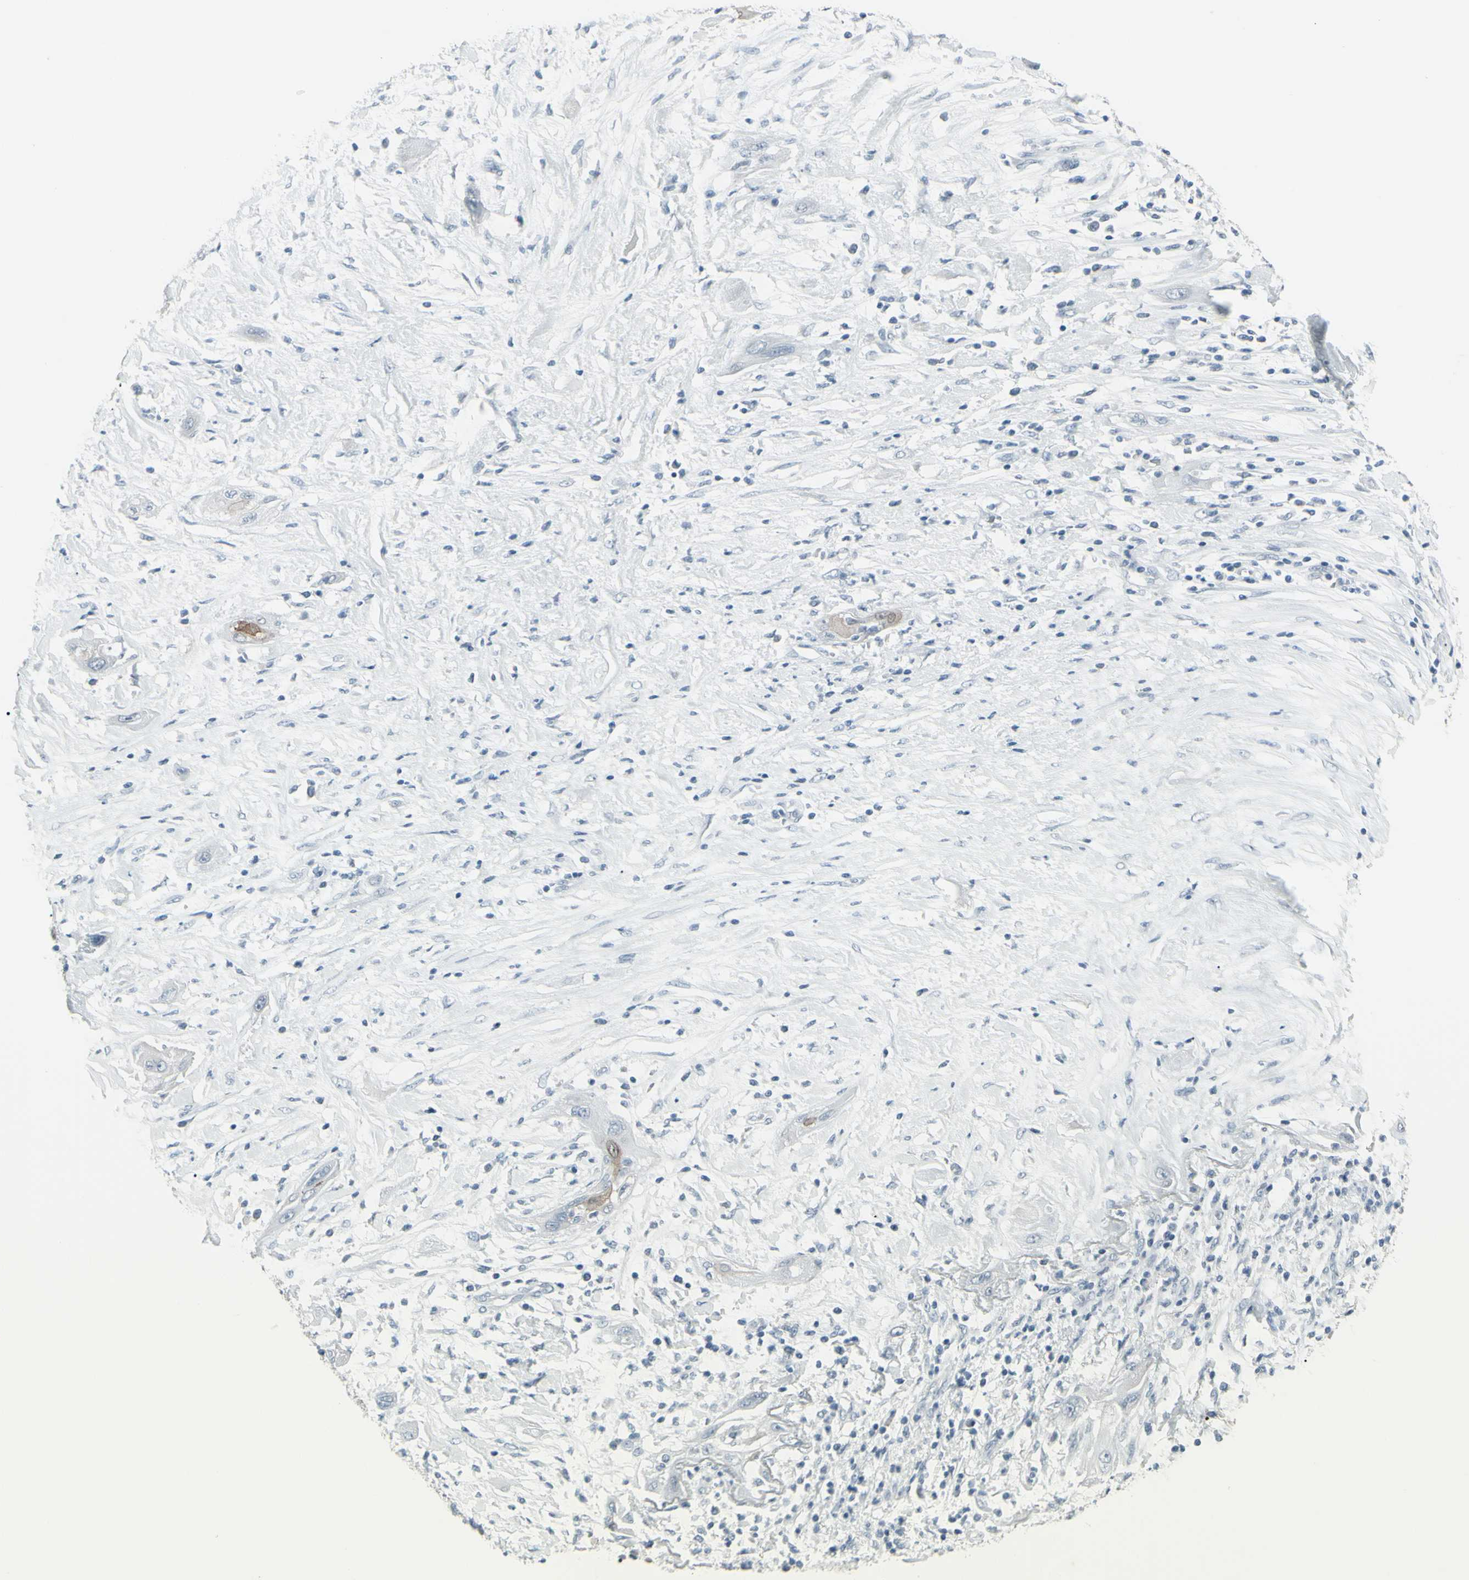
{"staining": {"intensity": "weak", "quantity": "<25%", "location": "cytoplasmic/membranous"}, "tissue": "lung cancer", "cell_type": "Tumor cells", "image_type": "cancer", "snomed": [{"axis": "morphology", "description": "Squamous cell carcinoma, NOS"}, {"axis": "topography", "description": "Lung"}], "caption": "Tumor cells are negative for brown protein staining in lung cancer (squamous cell carcinoma).", "gene": "RAB3A", "patient": {"sex": "female", "age": 47}}